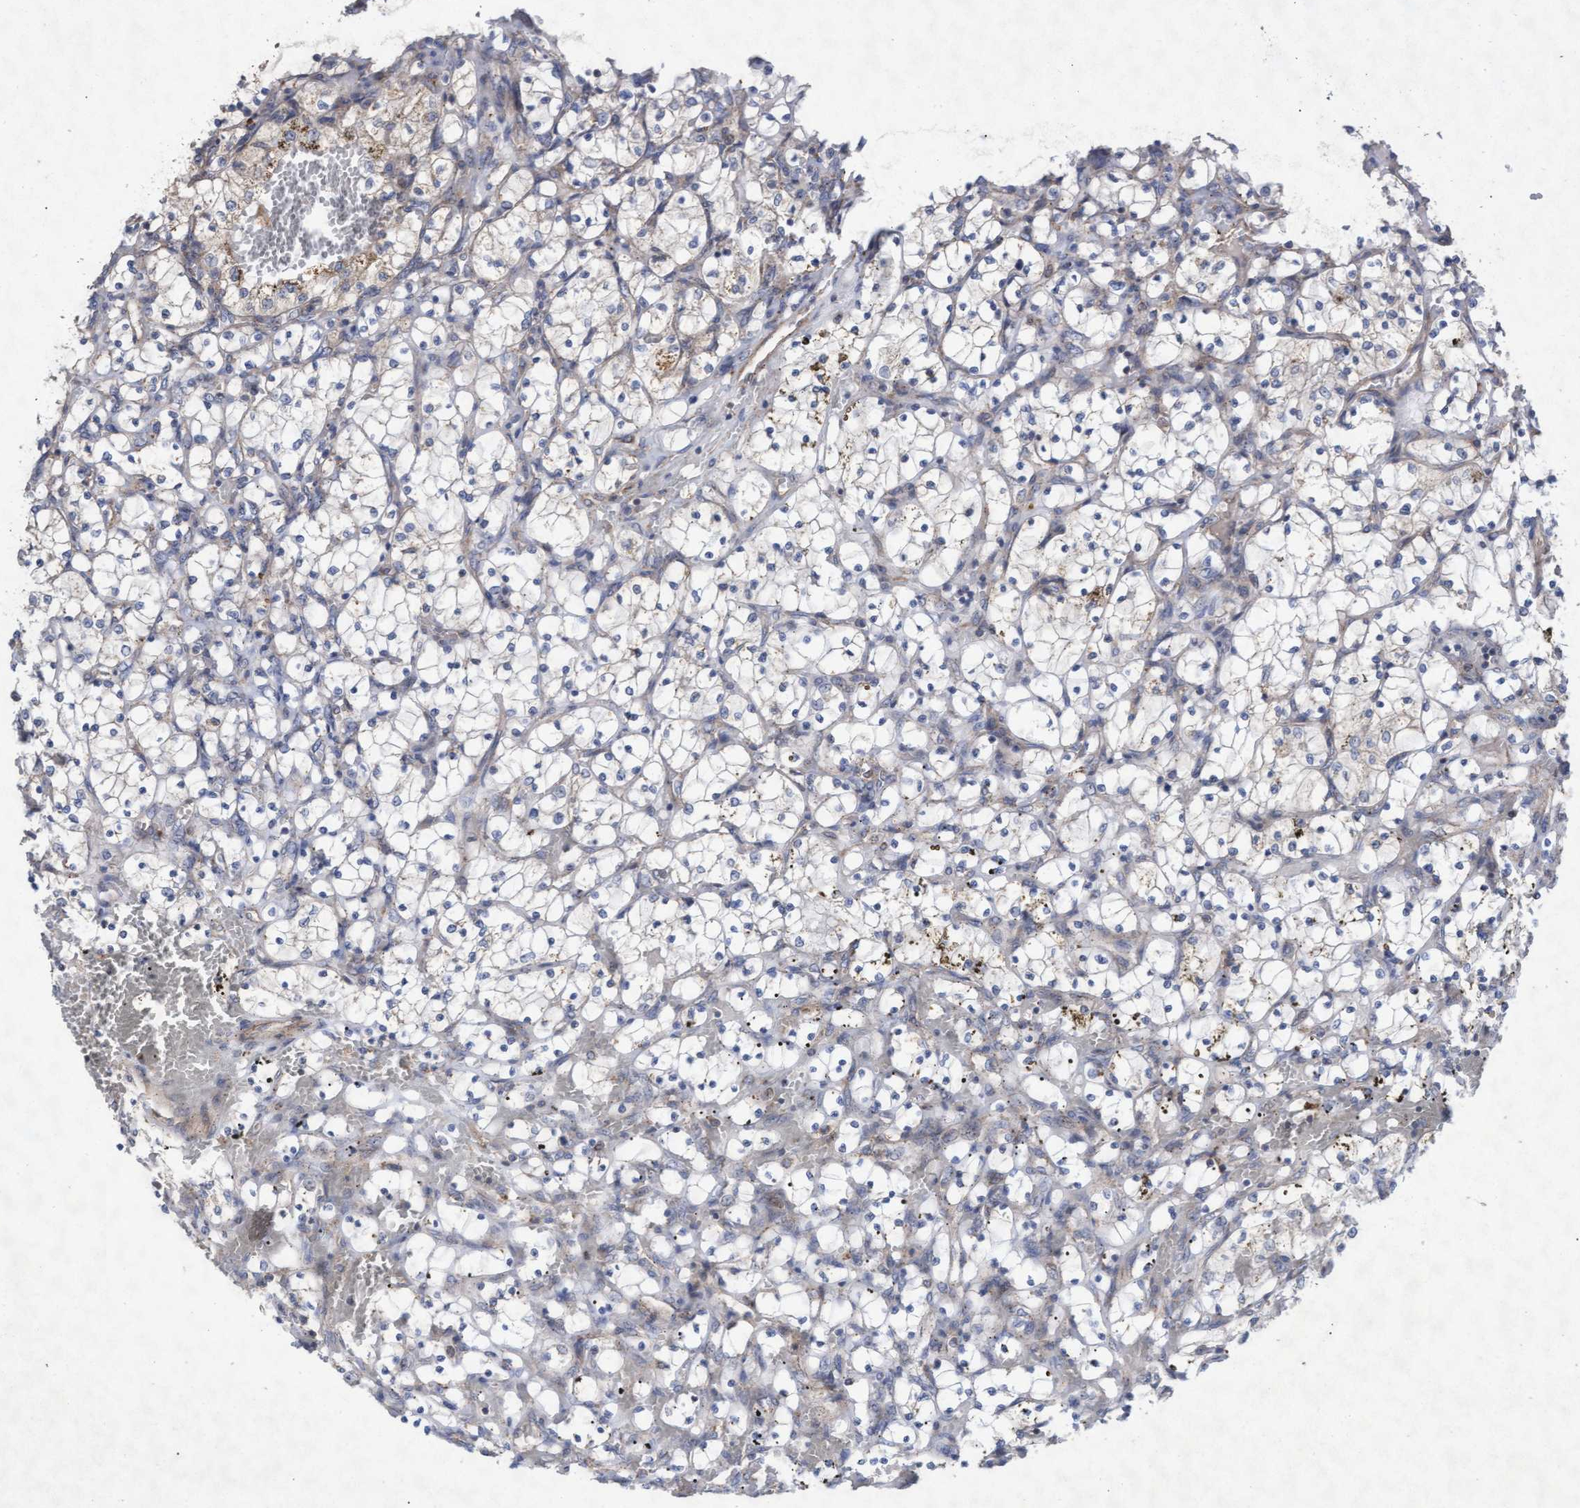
{"staining": {"intensity": "negative", "quantity": "none", "location": "none"}, "tissue": "renal cancer", "cell_type": "Tumor cells", "image_type": "cancer", "snomed": [{"axis": "morphology", "description": "Adenocarcinoma, NOS"}, {"axis": "topography", "description": "Kidney"}], "caption": "A micrograph of human renal cancer is negative for staining in tumor cells.", "gene": "ABCF2", "patient": {"sex": "female", "age": 69}}